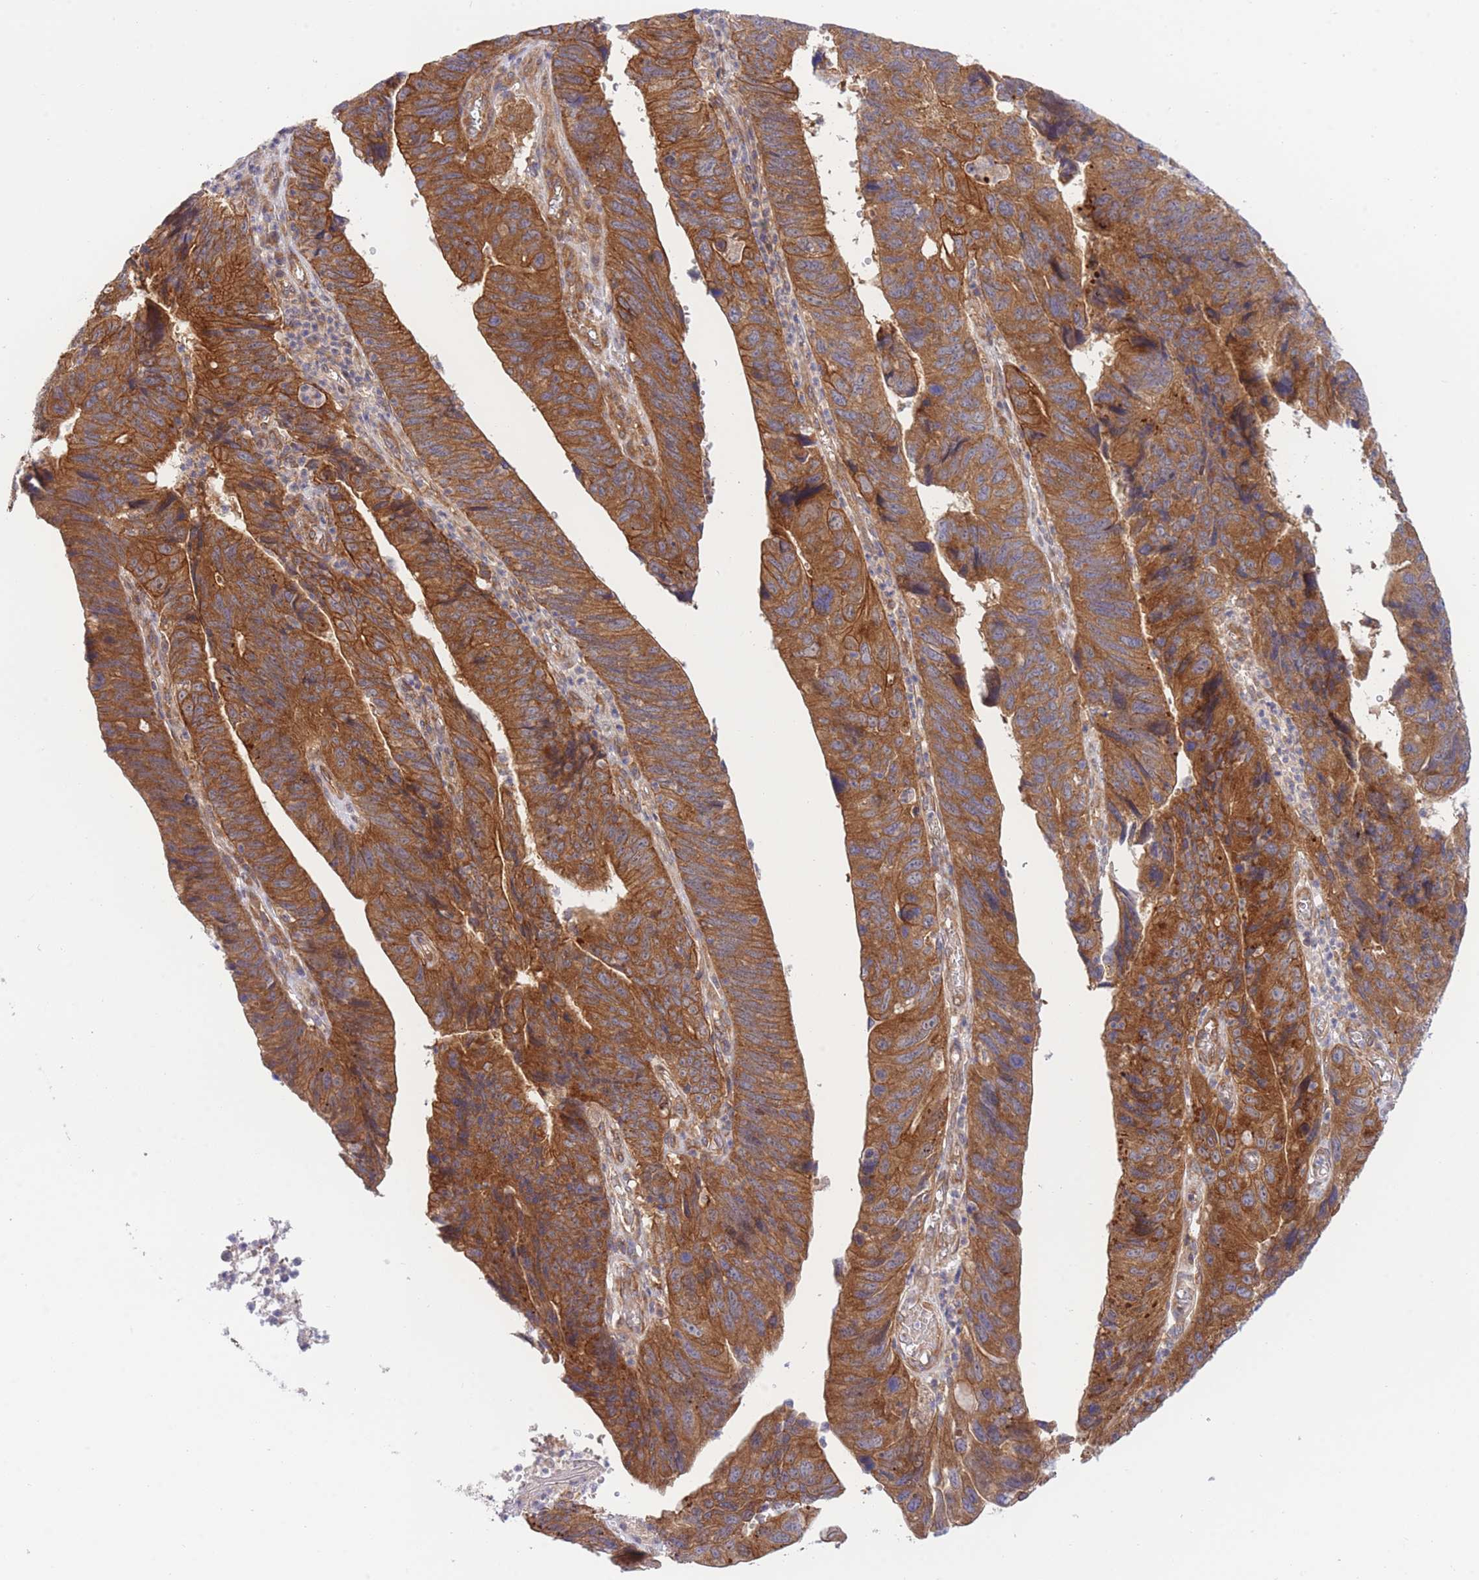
{"staining": {"intensity": "strong", "quantity": ">75%", "location": "cytoplasmic/membranous"}, "tissue": "stomach cancer", "cell_type": "Tumor cells", "image_type": "cancer", "snomed": [{"axis": "morphology", "description": "Adenocarcinoma, NOS"}, {"axis": "topography", "description": "Stomach"}], "caption": "There is high levels of strong cytoplasmic/membranous expression in tumor cells of adenocarcinoma (stomach), as demonstrated by immunohistochemical staining (brown color).", "gene": "EIF2B2", "patient": {"sex": "male", "age": 59}}